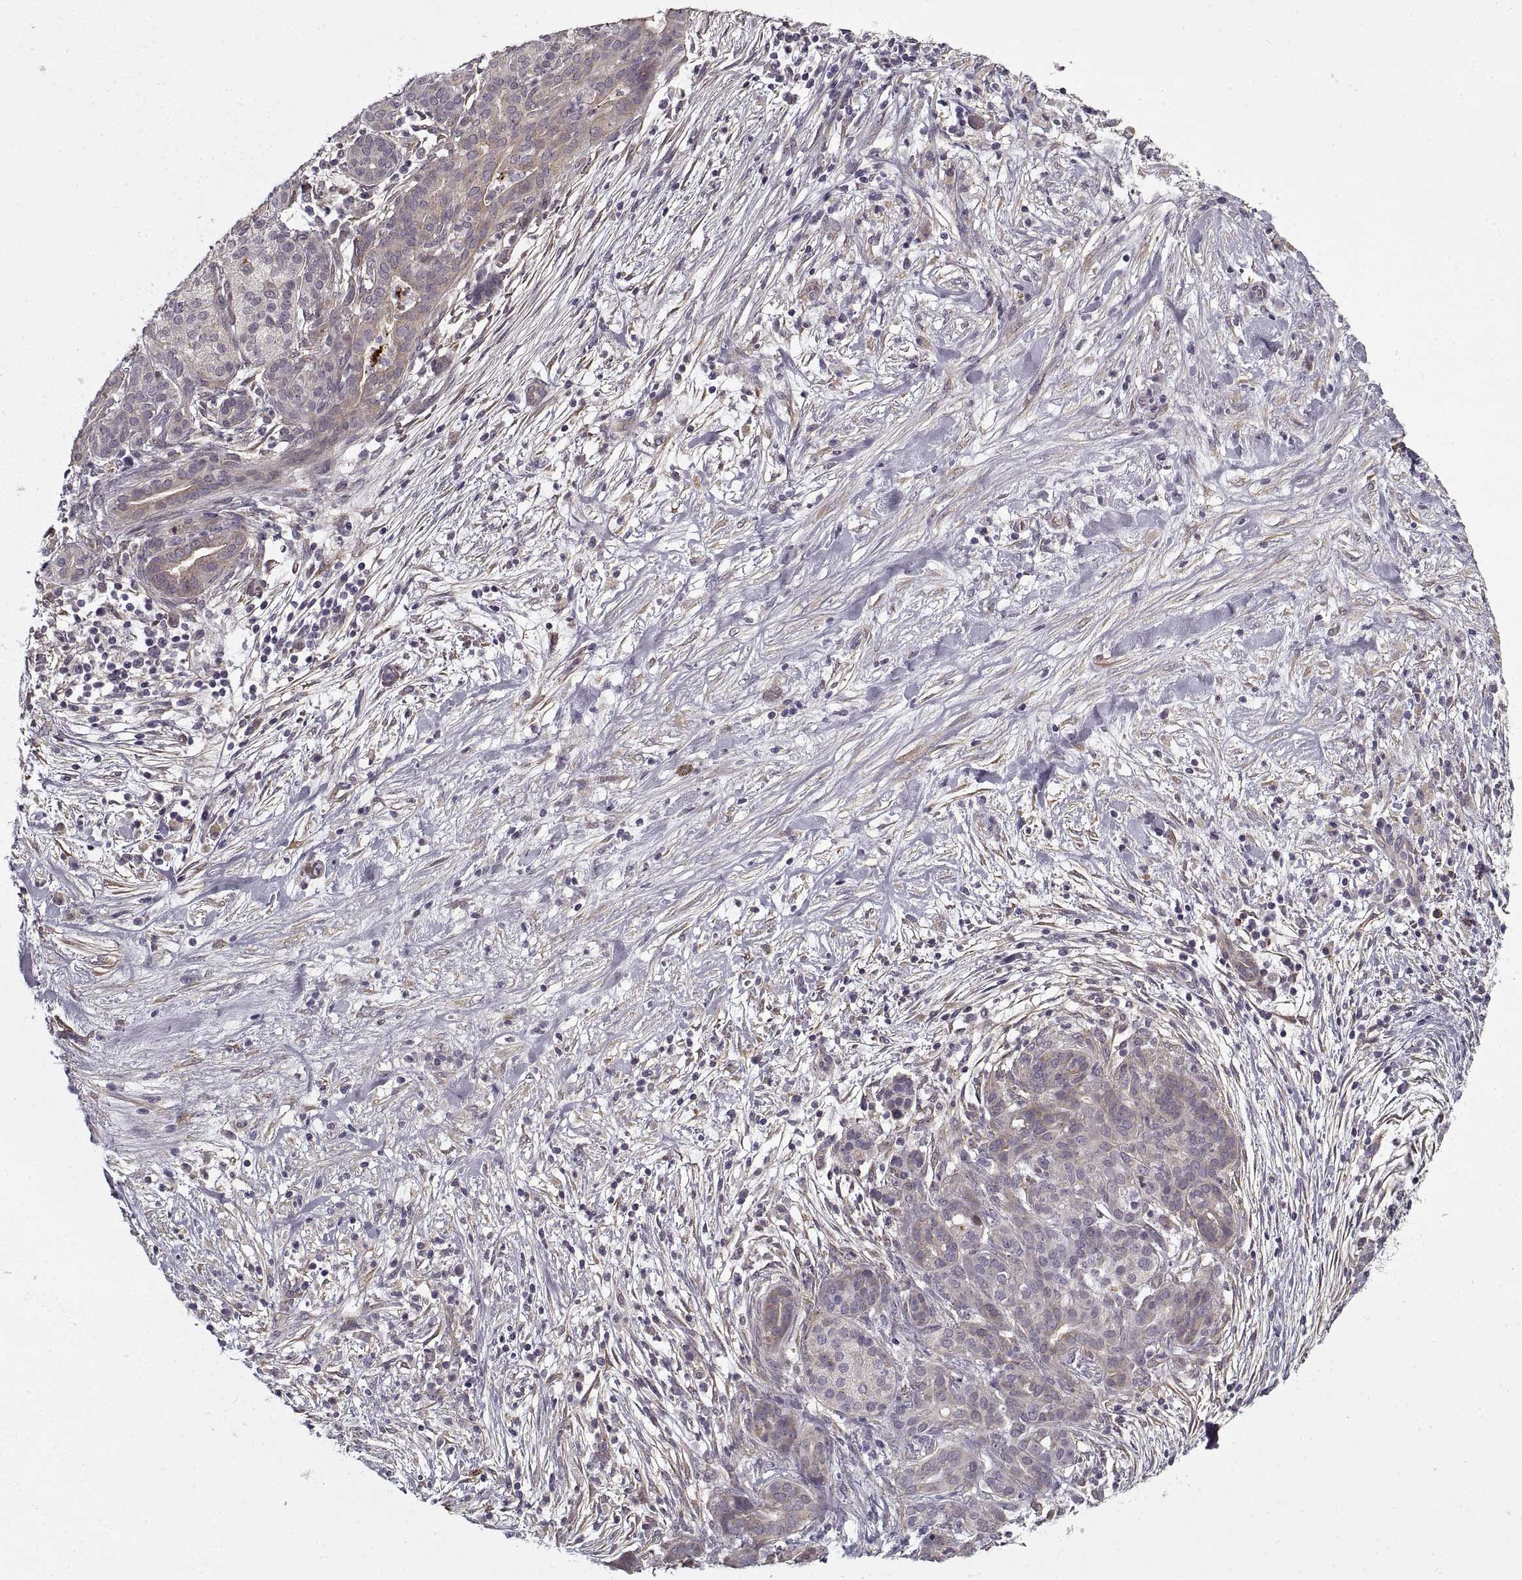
{"staining": {"intensity": "negative", "quantity": "none", "location": "none"}, "tissue": "pancreatic cancer", "cell_type": "Tumor cells", "image_type": "cancer", "snomed": [{"axis": "morphology", "description": "Adenocarcinoma, NOS"}, {"axis": "topography", "description": "Pancreas"}], "caption": "IHC photomicrograph of pancreatic cancer (adenocarcinoma) stained for a protein (brown), which shows no positivity in tumor cells.", "gene": "LAMB2", "patient": {"sex": "male", "age": 44}}